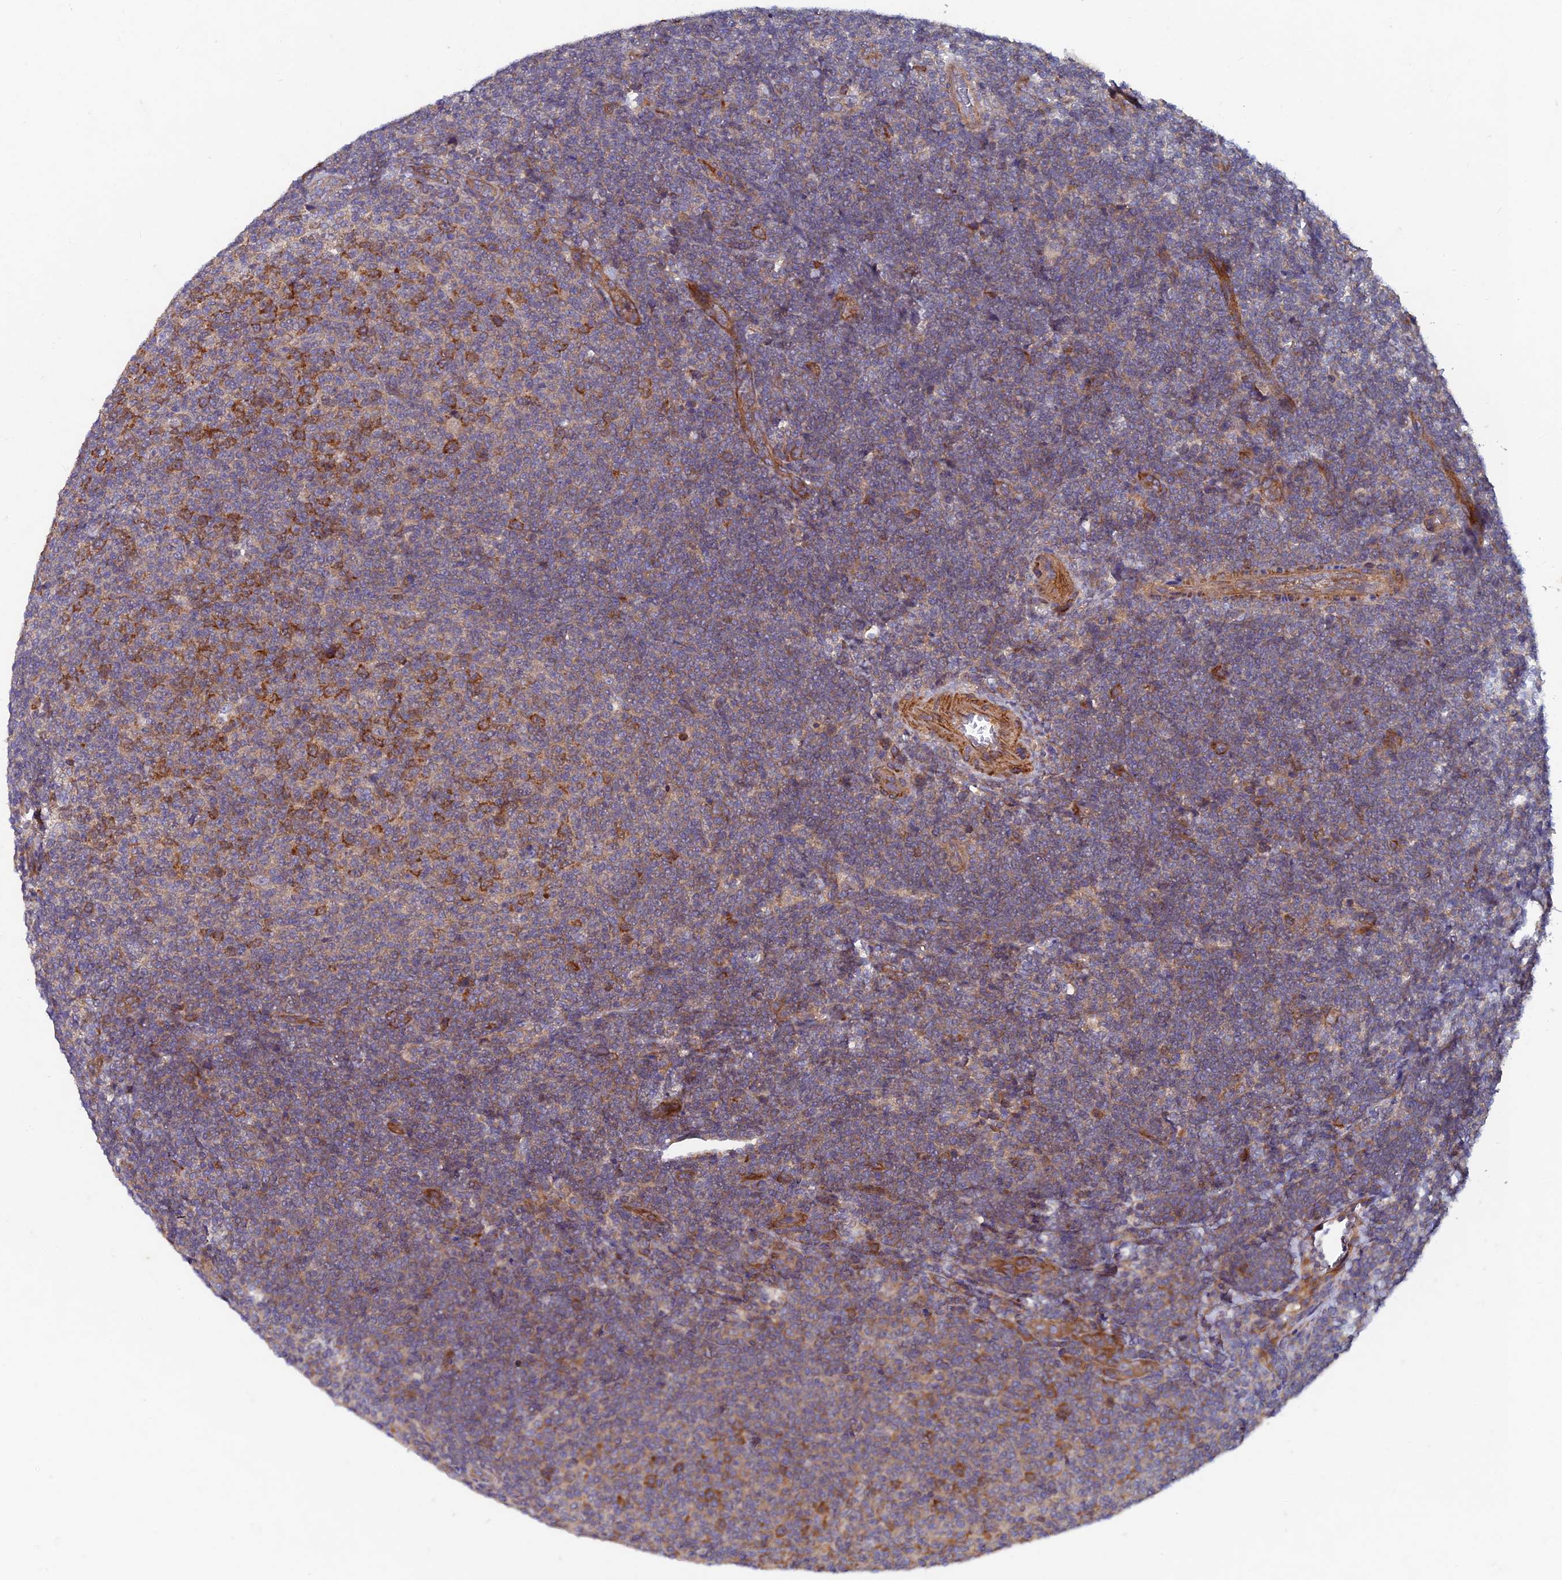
{"staining": {"intensity": "strong", "quantity": "<25%", "location": "cytoplasmic/membranous"}, "tissue": "lymphoma", "cell_type": "Tumor cells", "image_type": "cancer", "snomed": [{"axis": "morphology", "description": "Malignant lymphoma, non-Hodgkin's type, Low grade"}, {"axis": "topography", "description": "Lymph node"}], "caption": "Lymphoma stained with DAB IHC reveals medium levels of strong cytoplasmic/membranous positivity in about <25% of tumor cells. Nuclei are stained in blue.", "gene": "NCAPG", "patient": {"sex": "male", "age": 66}}